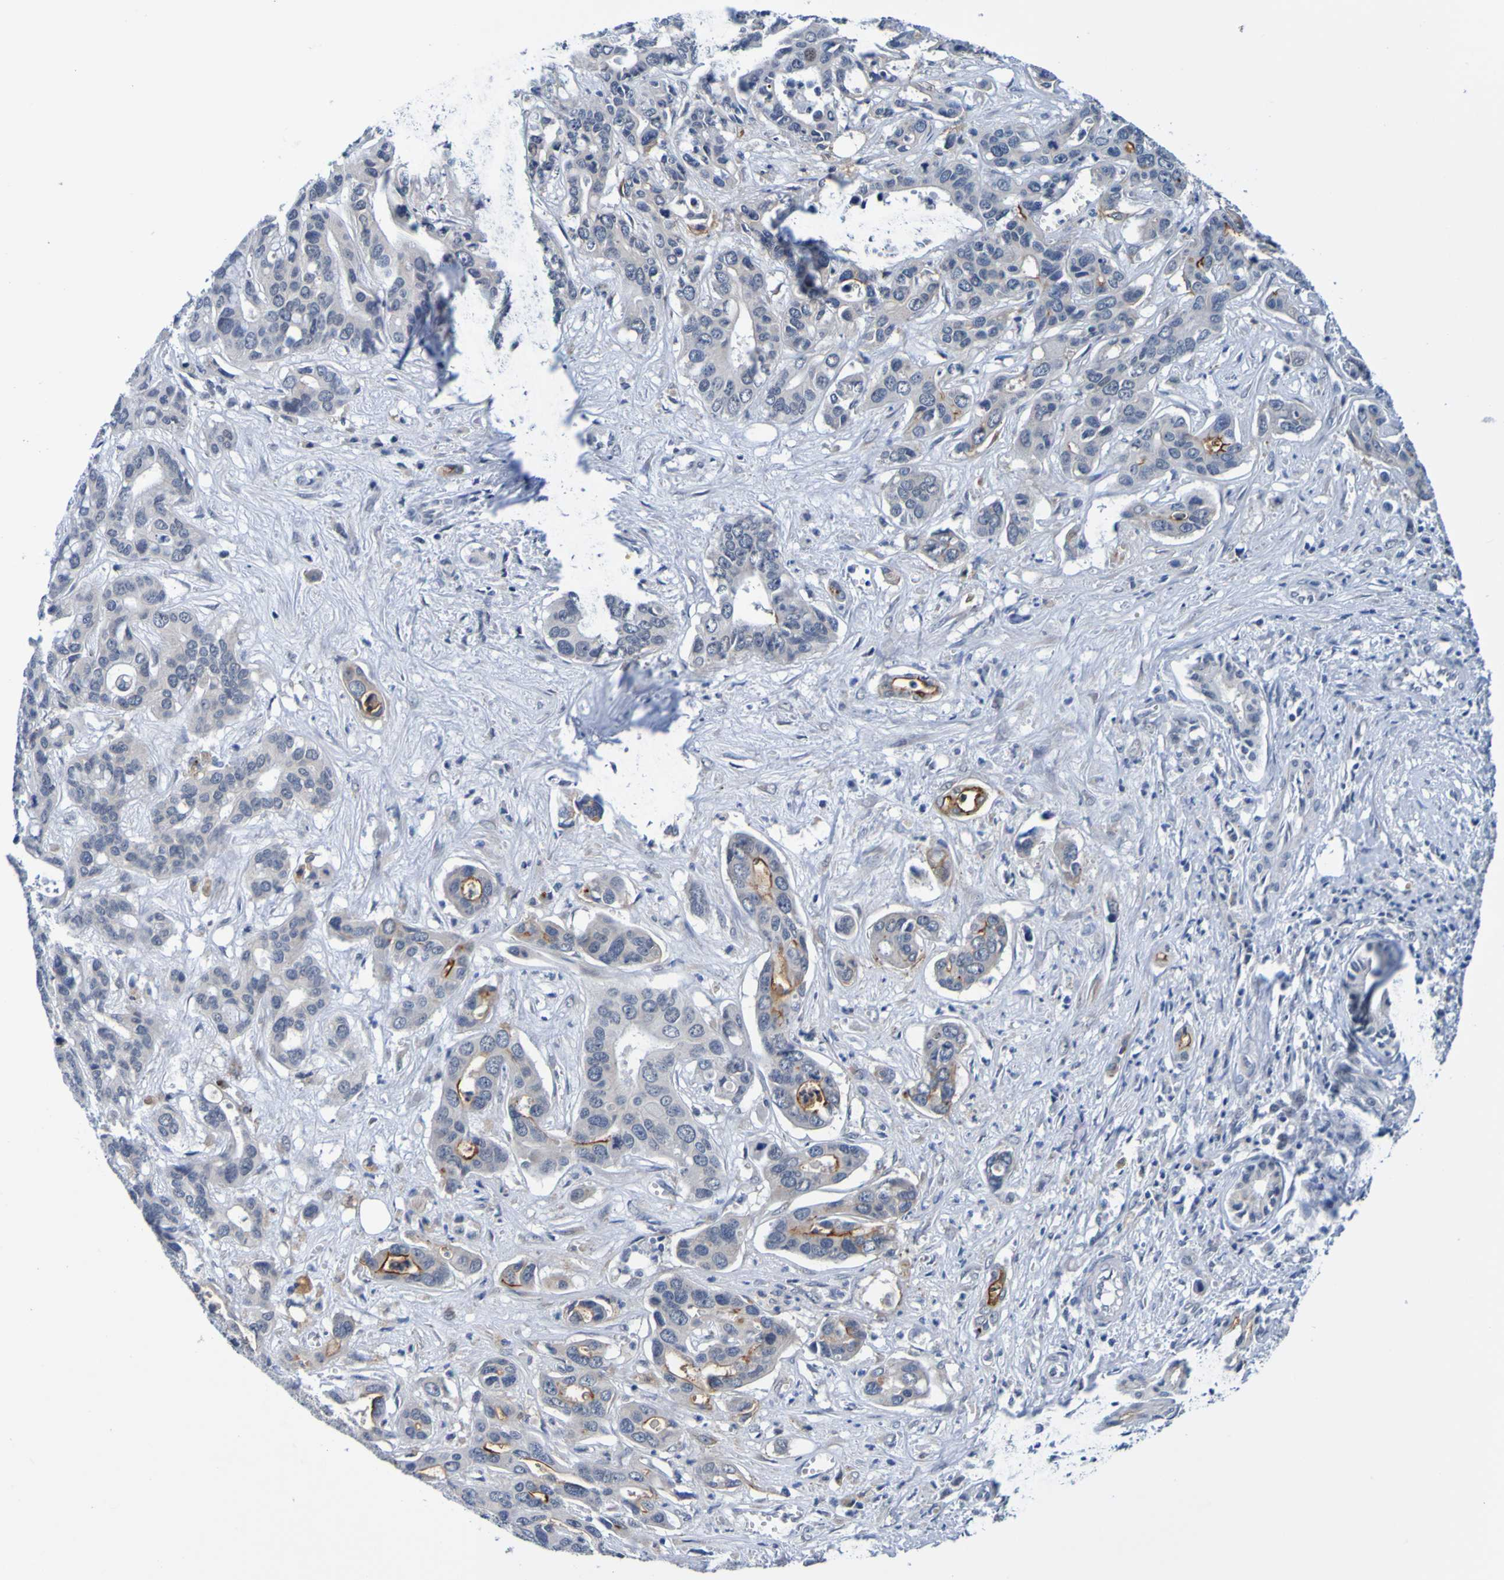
{"staining": {"intensity": "moderate", "quantity": "<25%", "location": "cytoplasmic/membranous"}, "tissue": "liver cancer", "cell_type": "Tumor cells", "image_type": "cancer", "snomed": [{"axis": "morphology", "description": "Cholangiocarcinoma"}, {"axis": "topography", "description": "Liver"}], "caption": "There is low levels of moderate cytoplasmic/membranous expression in tumor cells of liver cancer (cholangiocarcinoma), as demonstrated by immunohistochemical staining (brown color).", "gene": "VMA21", "patient": {"sex": "female", "age": 65}}